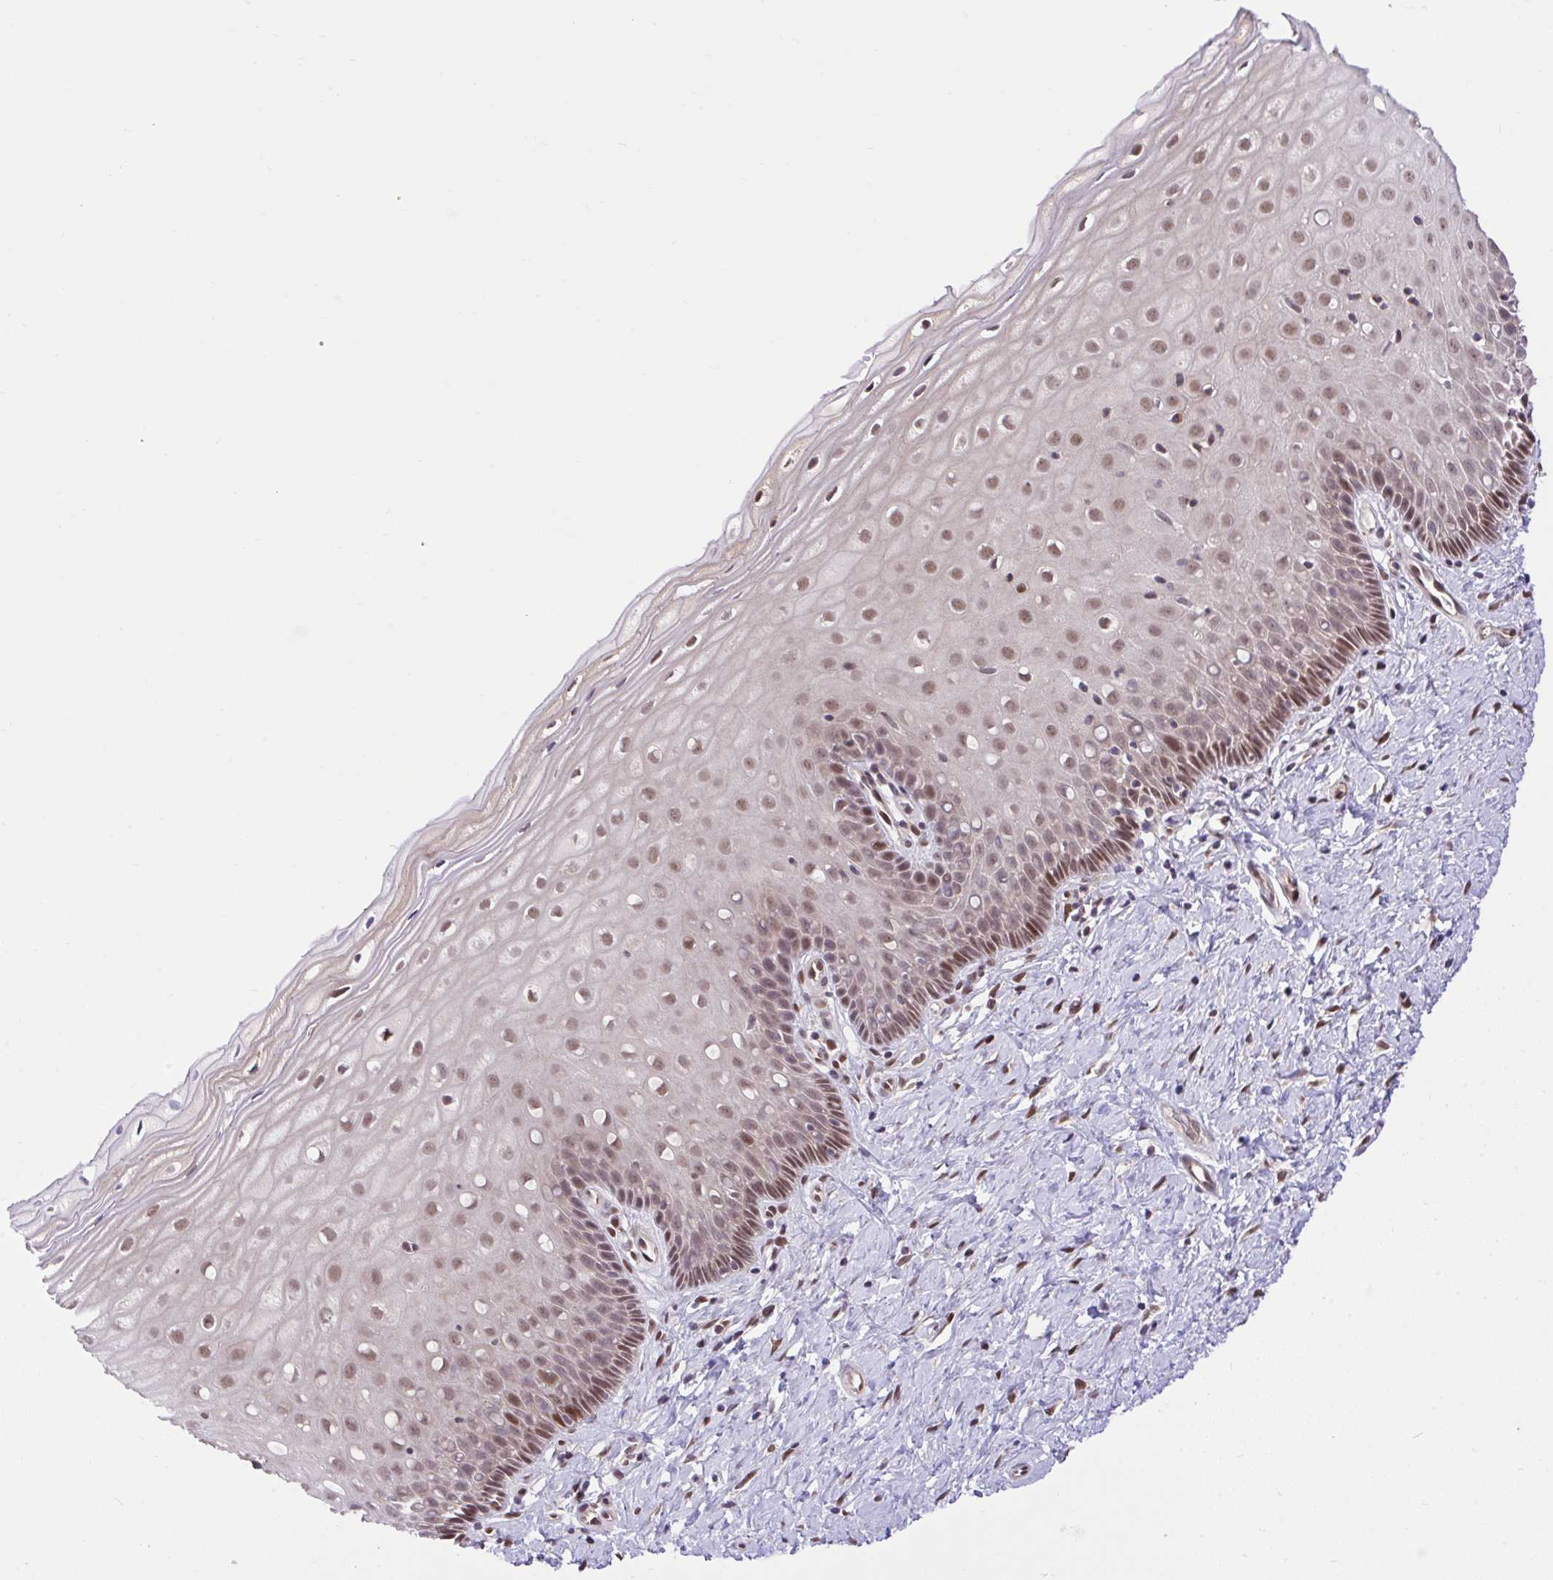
{"staining": {"intensity": "moderate", "quantity": ">75%", "location": "nuclear"}, "tissue": "cervix", "cell_type": "Glandular cells", "image_type": "normal", "snomed": [{"axis": "morphology", "description": "Normal tissue, NOS"}, {"axis": "topography", "description": "Cervix"}], "caption": "Immunohistochemistry (IHC) (DAB) staining of unremarkable cervix reveals moderate nuclear protein staining in approximately >75% of glandular cells. (Stains: DAB in brown, nuclei in blue, Microscopy: brightfield microscopy at high magnification).", "gene": "GLIS3", "patient": {"sex": "female", "age": 37}}